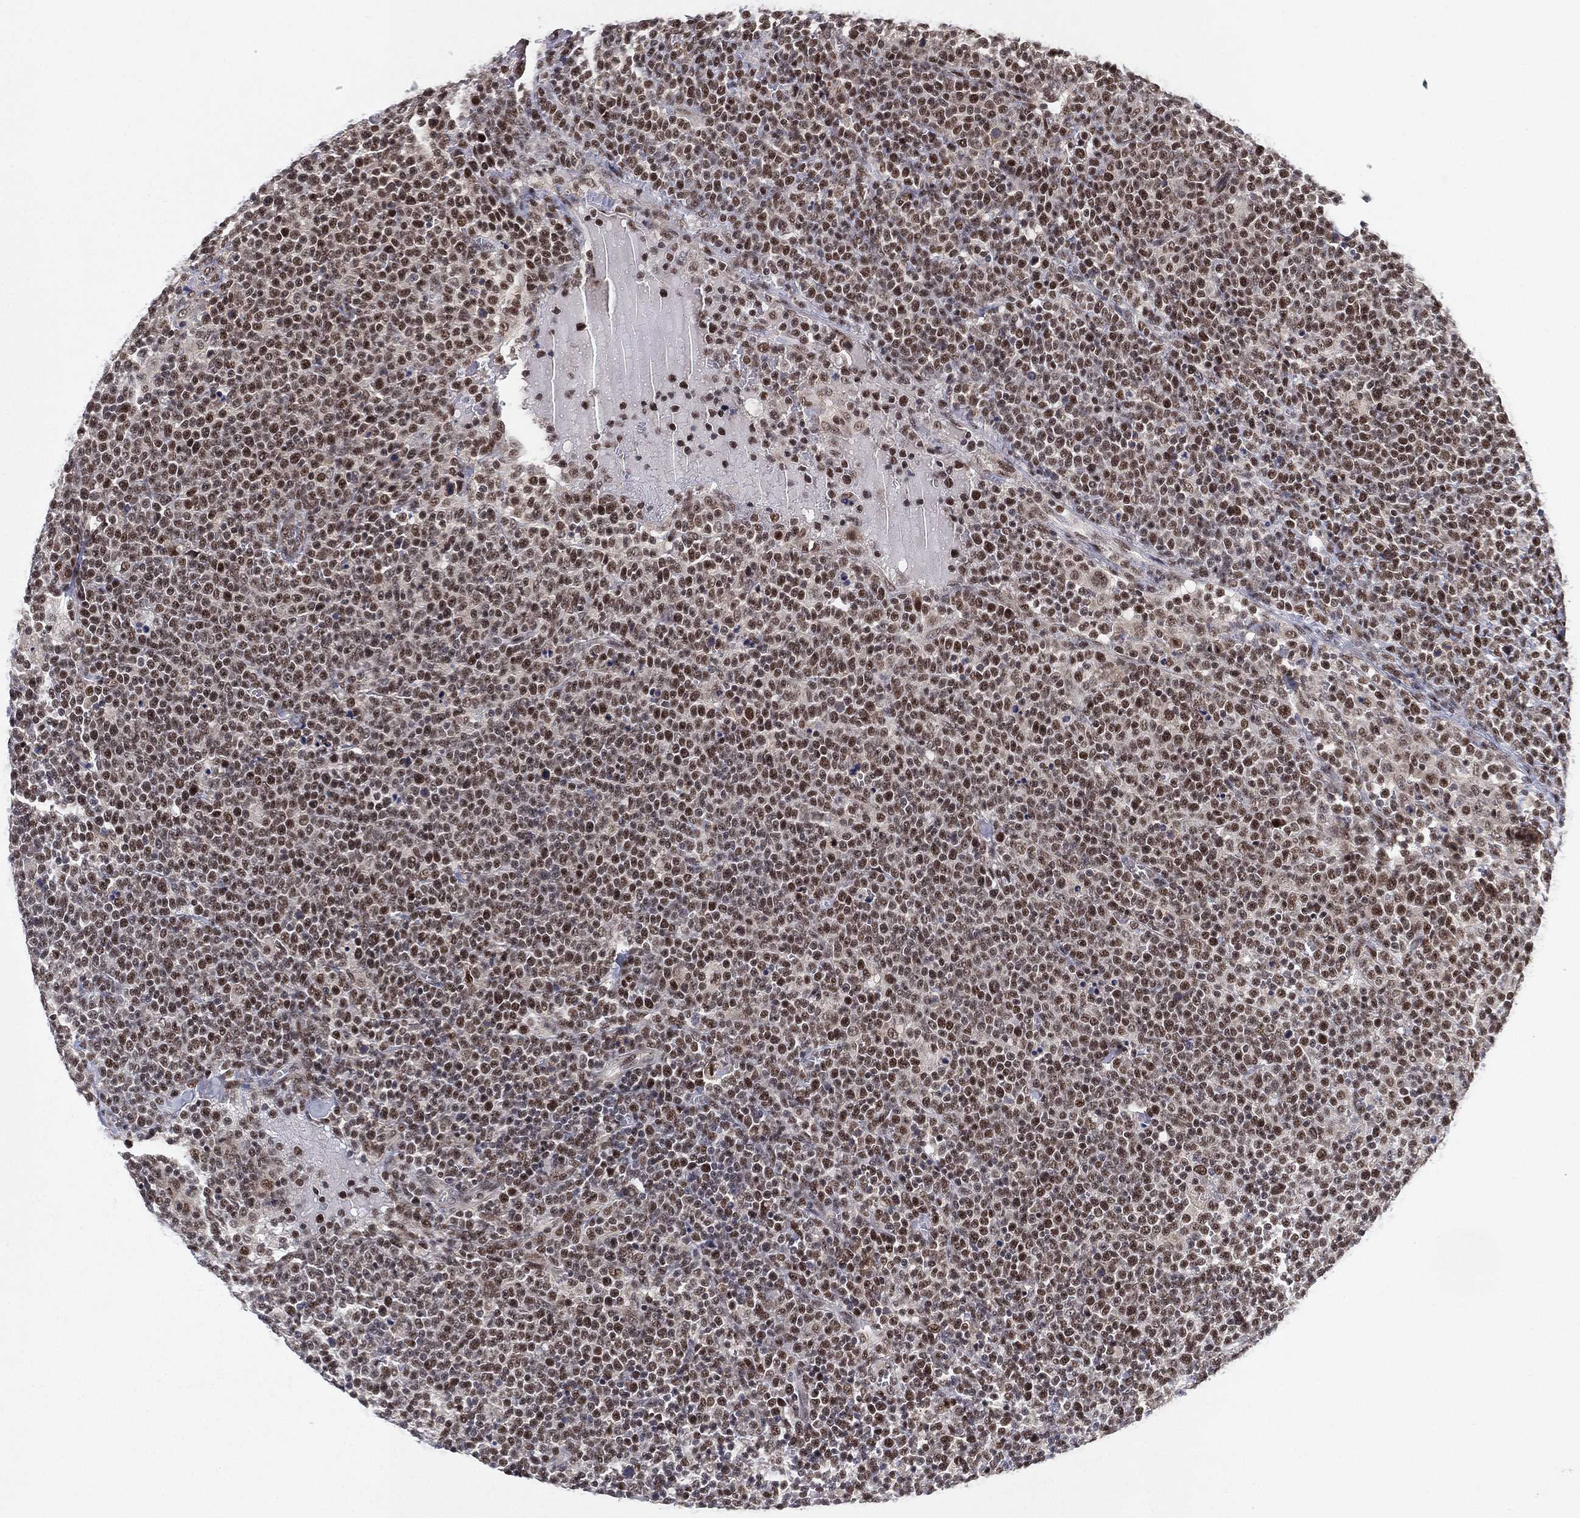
{"staining": {"intensity": "strong", "quantity": "<25%", "location": "nuclear"}, "tissue": "lymphoma", "cell_type": "Tumor cells", "image_type": "cancer", "snomed": [{"axis": "morphology", "description": "Malignant lymphoma, non-Hodgkin's type, High grade"}, {"axis": "topography", "description": "Lymph node"}], "caption": "Human lymphoma stained with a brown dye reveals strong nuclear positive expression in about <25% of tumor cells.", "gene": "DGCR8", "patient": {"sex": "male", "age": 61}}